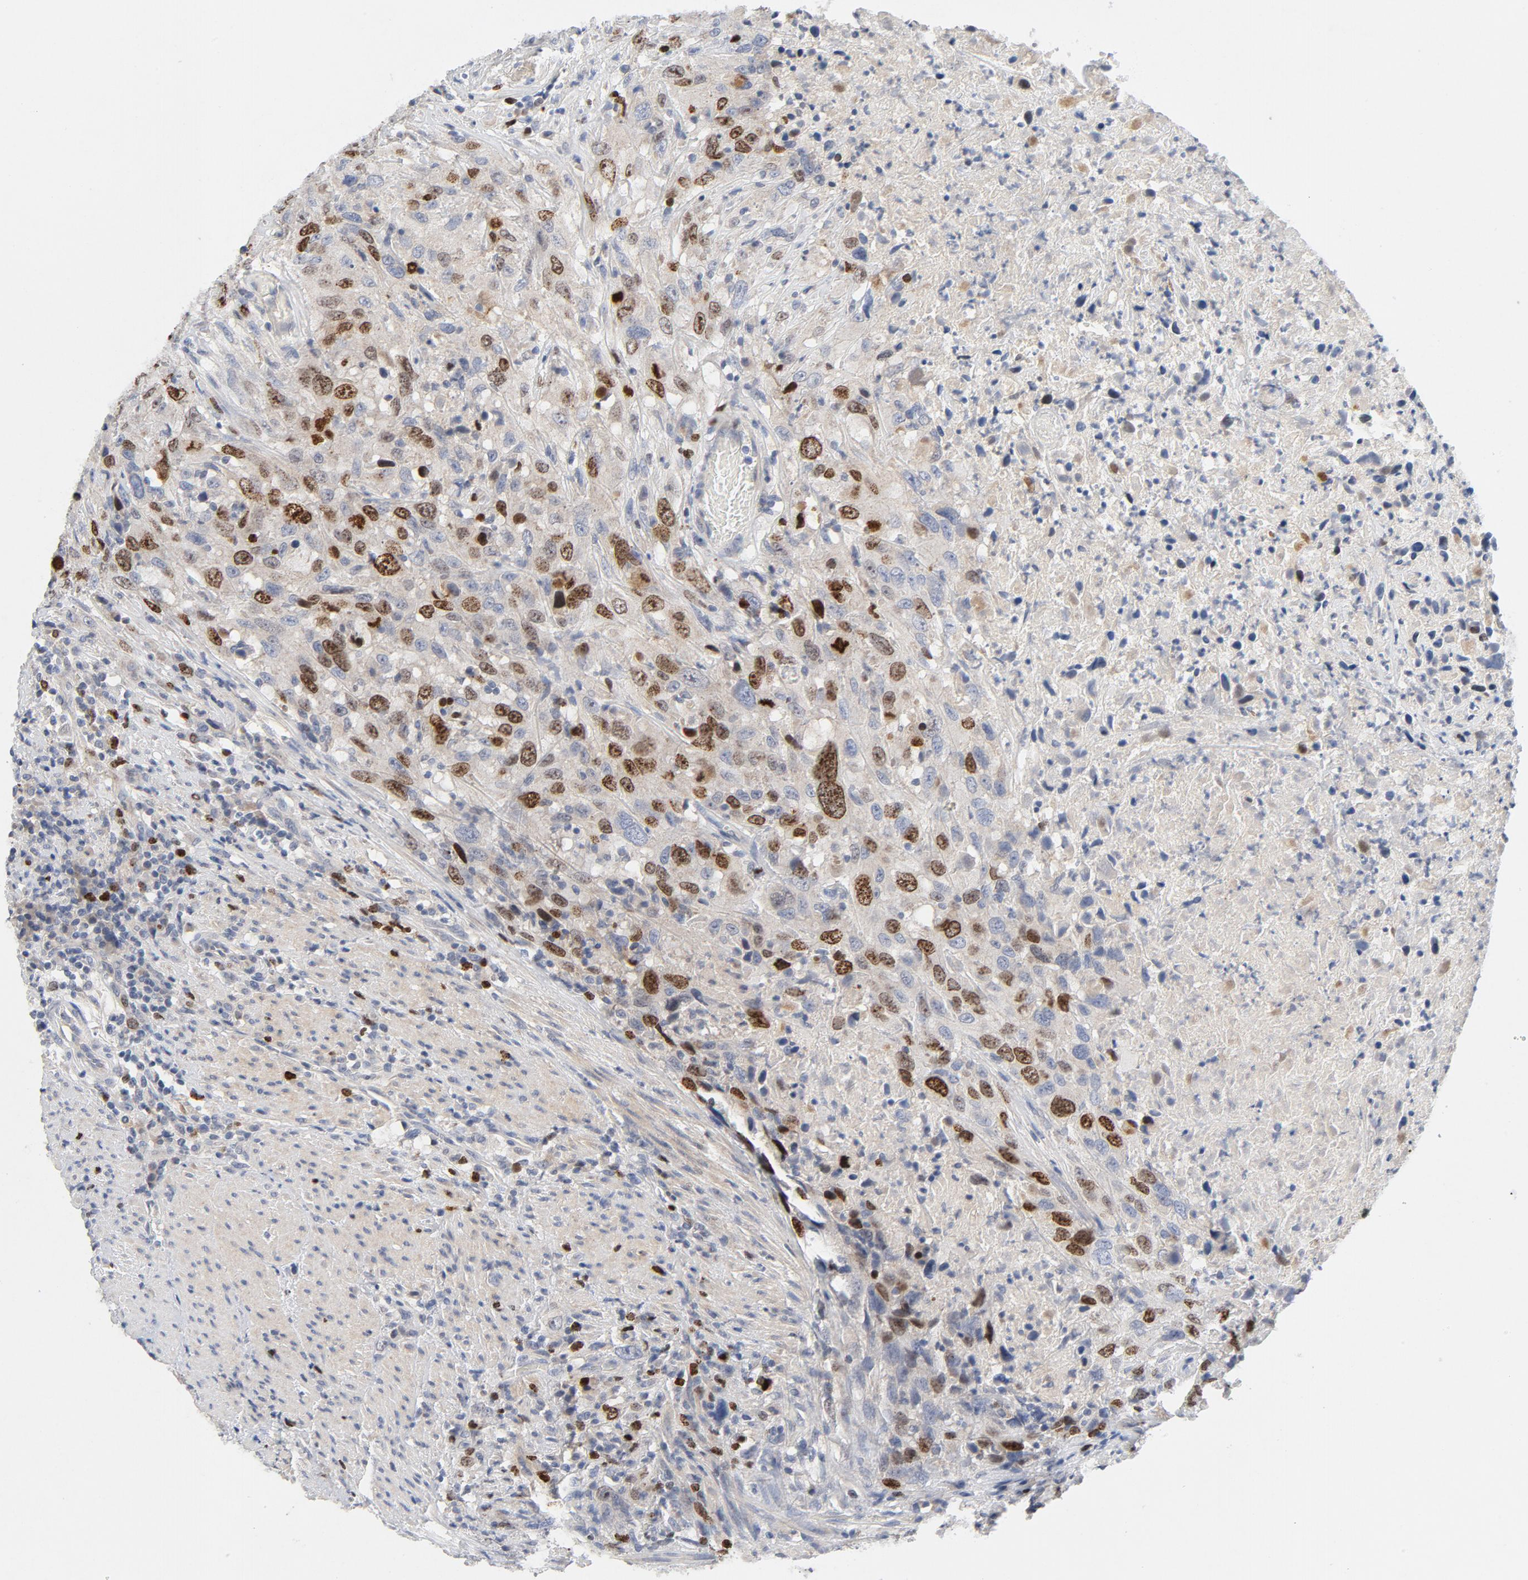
{"staining": {"intensity": "moderate", "quantity": "<25%", "location": "nuclear"}, "tissue": "urothelial cancer", "cell_type": "Tumor cells", "image_type": "cancer", "snomed": [{"axis": "morphology", "description": "Urothelial carcinoma, High grade"}, {"axis": "topography", "description": "Urinary bladder"}], "caption": "Brown immunohistochemical staining in human high-grade urothelial carcinoma displays moderate nuclear staining in about <25% of tumor cells. (DAB (3,3'-diaminobenzidine) IHC, brown staining for protein, blue staining for nuclei).", "gene": "BIRC5", "patient": {"sex": "male", "age": 61}}